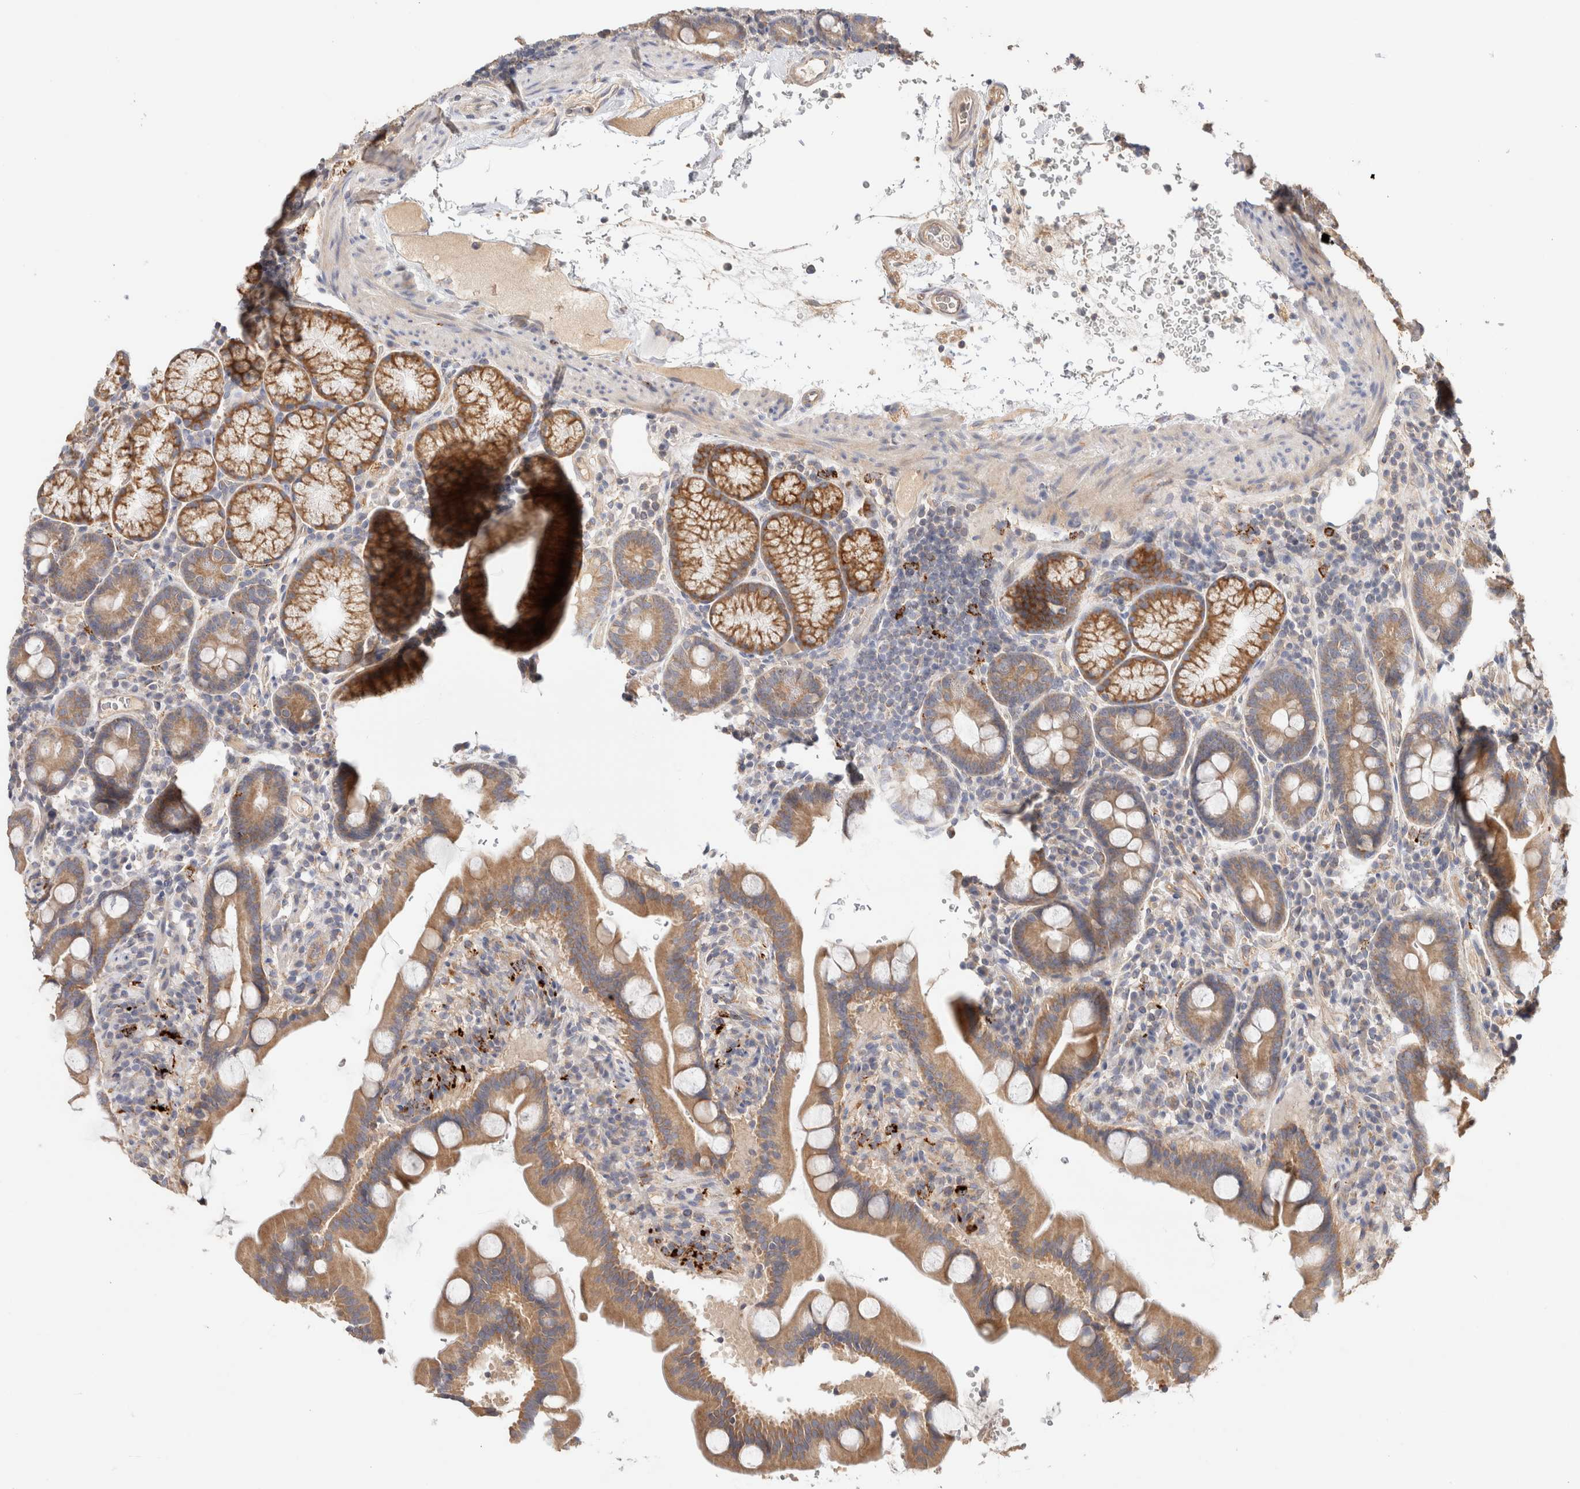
{"staining": {"intensity": "moderate", "quantity": "25%-75%", "location": "cytoplasmic/membranous"}, "tissue": "duodenum", "cell_type": "Glandular cells", "image_type": "normal", "snomed": [{"axis": "morphology", "description": "Normal tissue, NOS"}, {"axis": "topography", "description": "Duodenum"}], "caption": "This image demonstrates IHC staining of normal duodenum, with medium moderate cytoplasmic/membranous expression in about 25%-75% of glandular cells.", "gene": "B3GNTL1", "patient": {"sex": "male", "age": 54}}